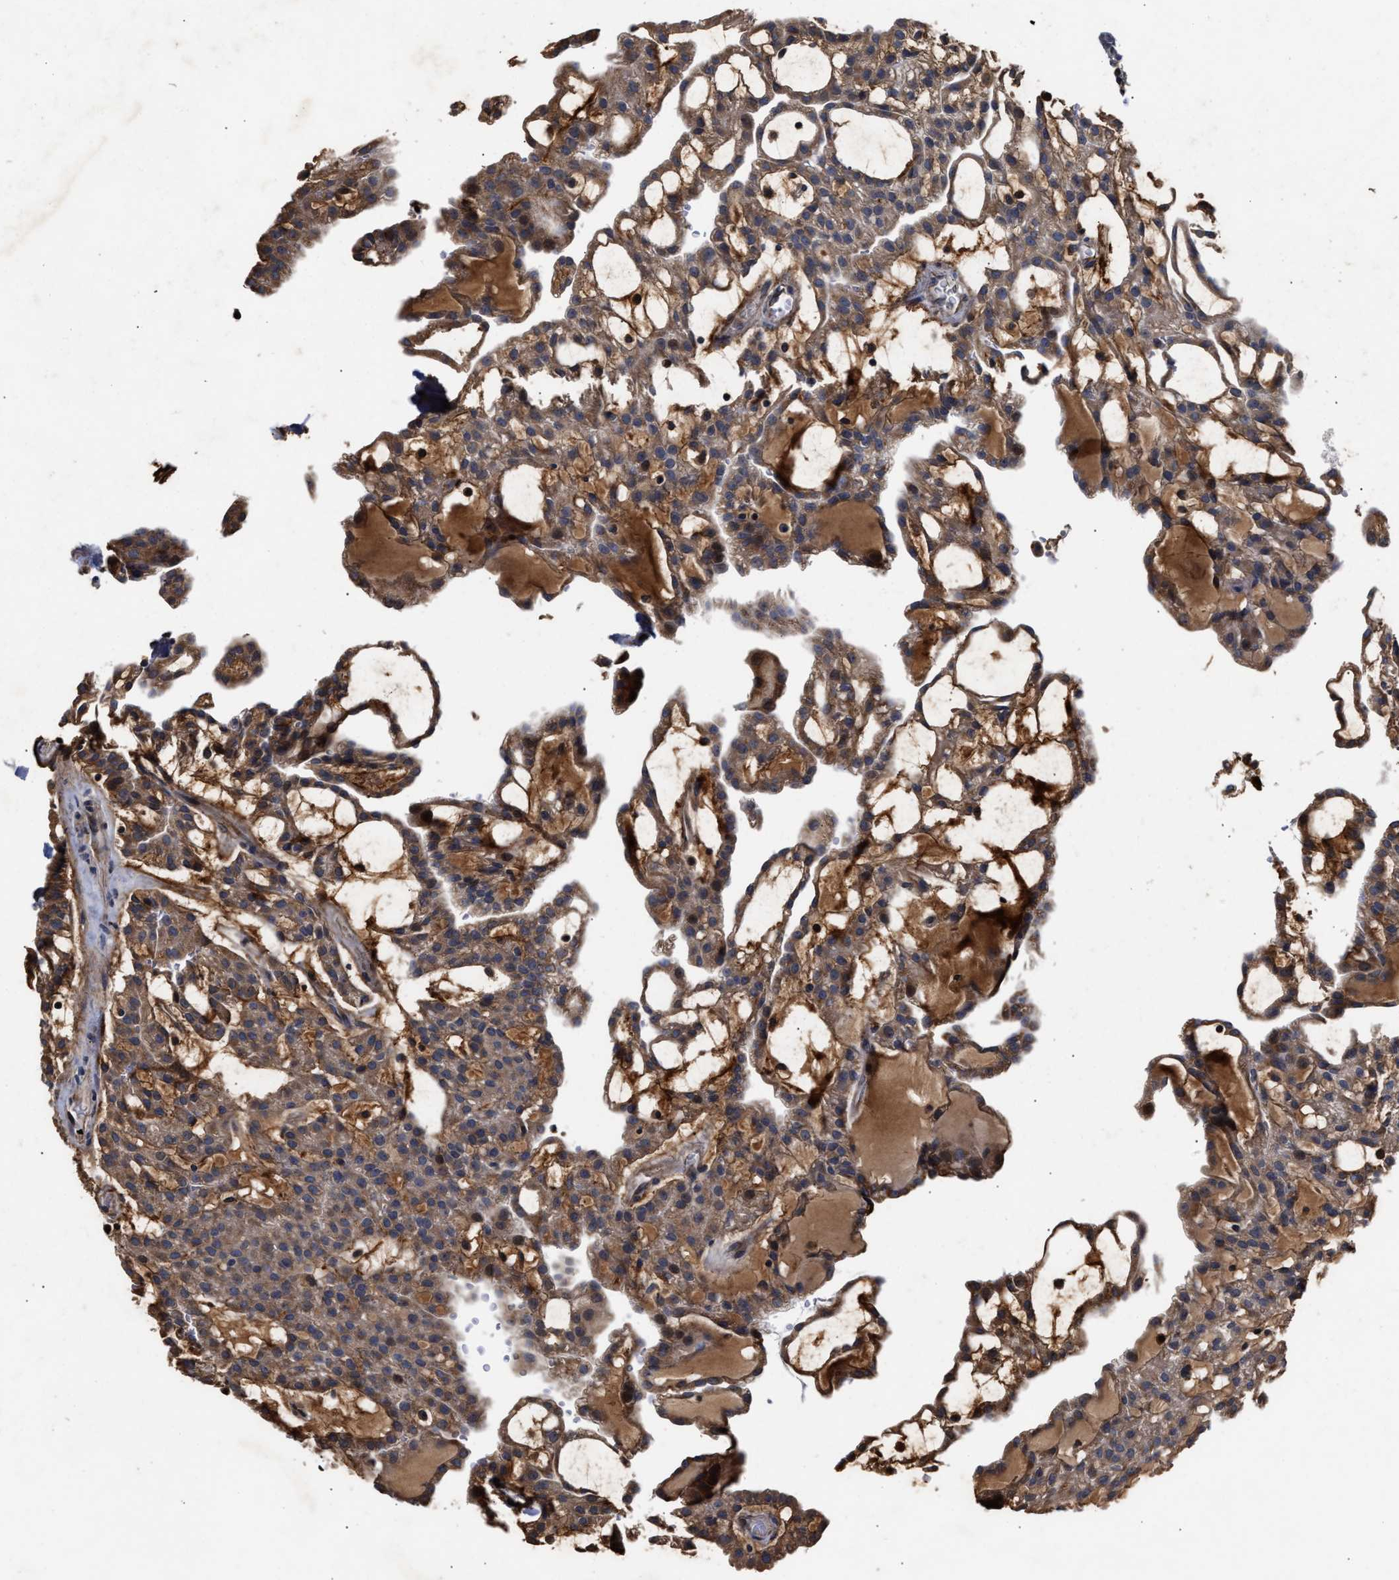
{"staining": {"intensity": "moderate", "quantity": ">75%", "location": "cytoplasmic/membranous"}, "tissue": "renal cancer", "cell_type": "Tumor cells", "image_type": "cancer", "snomed": [{"axis": "morphology", "description": "Adenocarcinoma, NOS"}, {"axis": "topography", "description": "Kidney"}], "caption": "Renal cancer stained for a protein exhibits moderate cytoplasmic/membranous positivity in tumor cells. The protein is stained brown, and the nuclei are stained in blue (DAB IHC with brightfield microscopy, high magnification).", "gene": "GOSR1", "patient": {"sex": "male", "age": 63}}